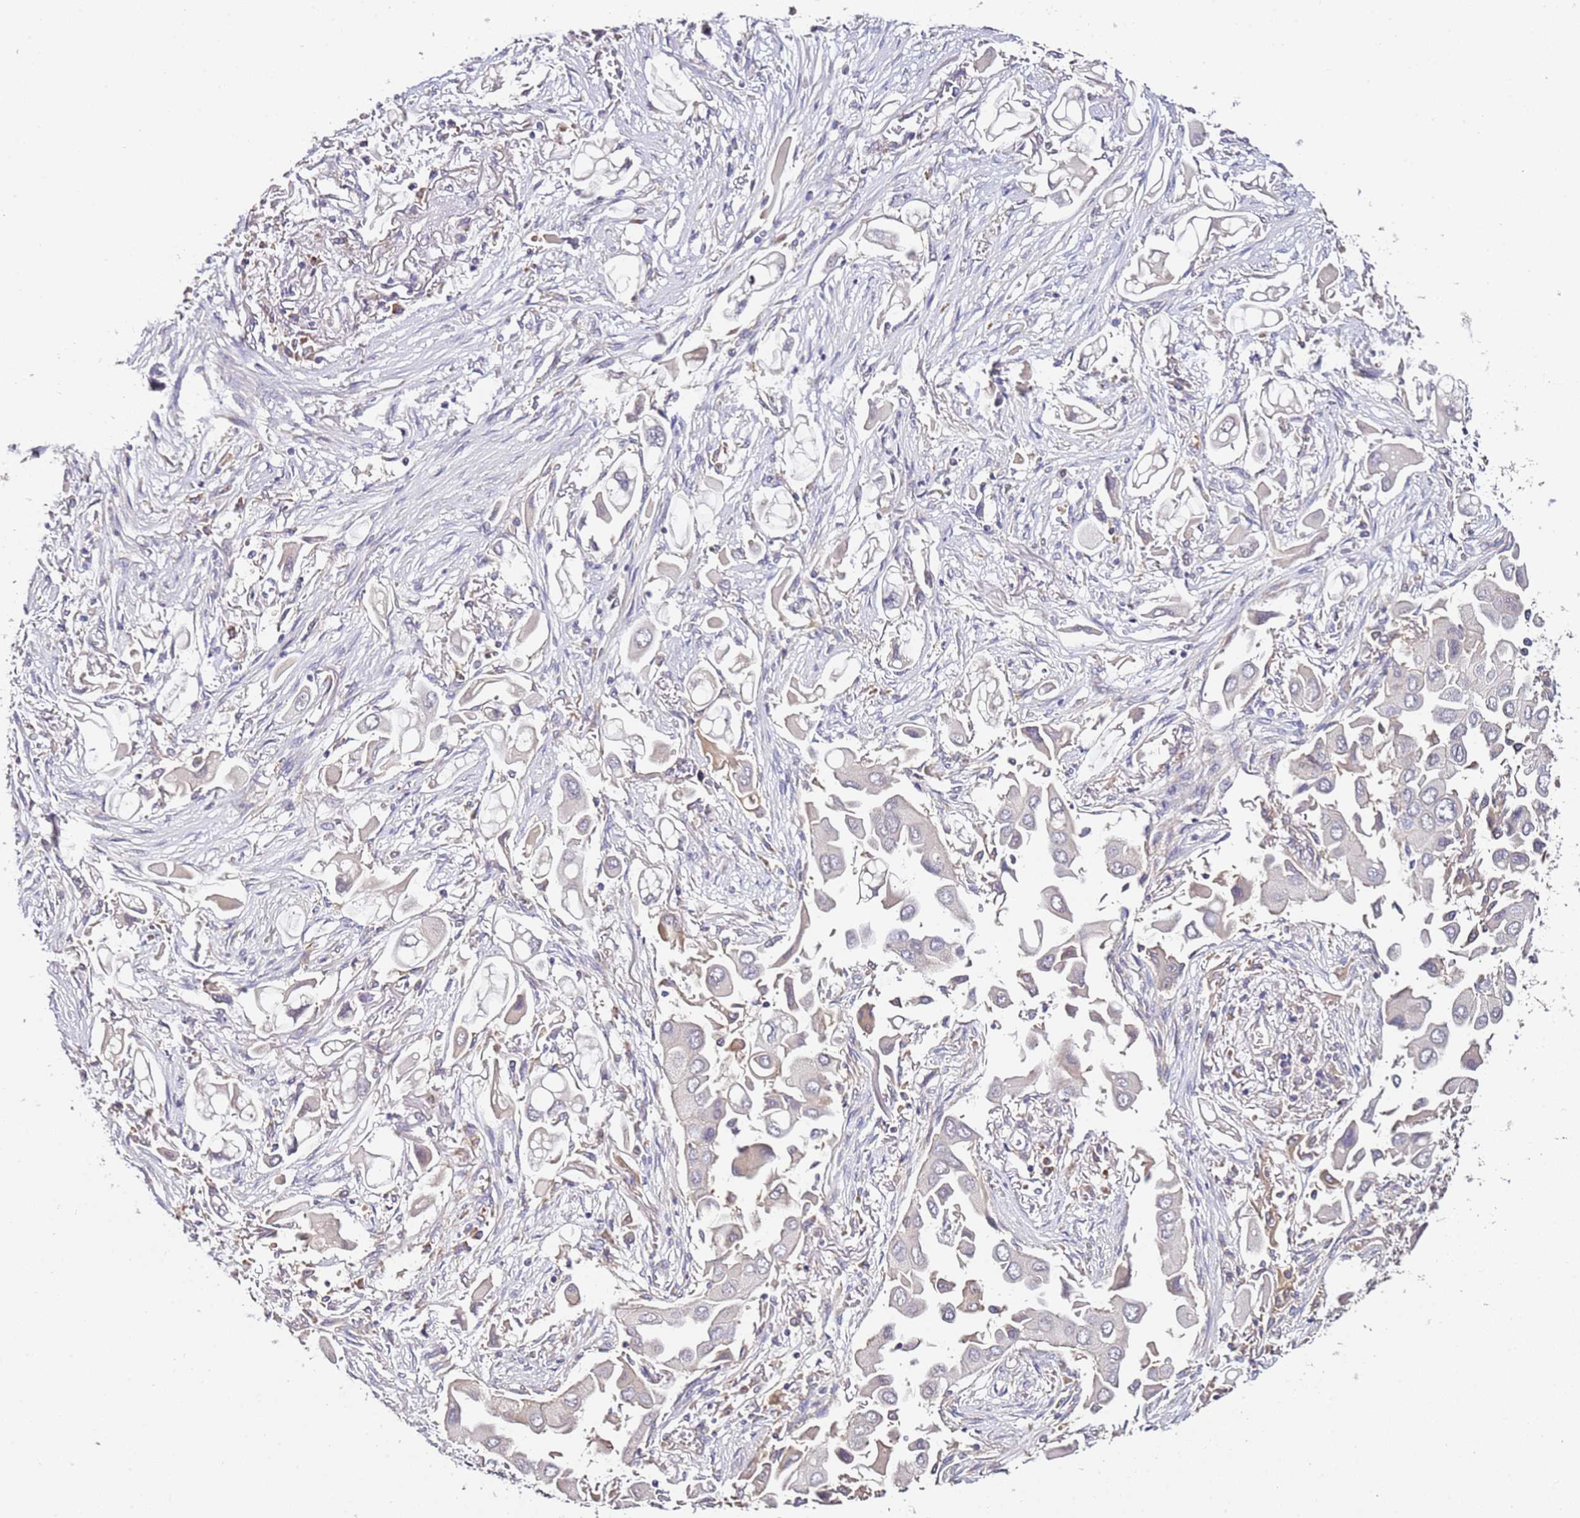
{"staining": {"intensity": "negative", "quantity": "none", "location": "none"}, "tissue": "lung cancer", "cell_type": "Tumor cells", "image_type": "cancer", "snomed": [{"axis": "morphology", "description": "Adenocarcinoma, NOS"}, {"axis": "topography", "description": "Lung"}], "caption": "The immunohistochemistry micrograph has no significant positivity in tumor cells of adenocarcinoma (lung) tissue. Nuclei are stained in blue.", "gene": "OR2B11", "patient": {"sex": "female", "age": 76}}